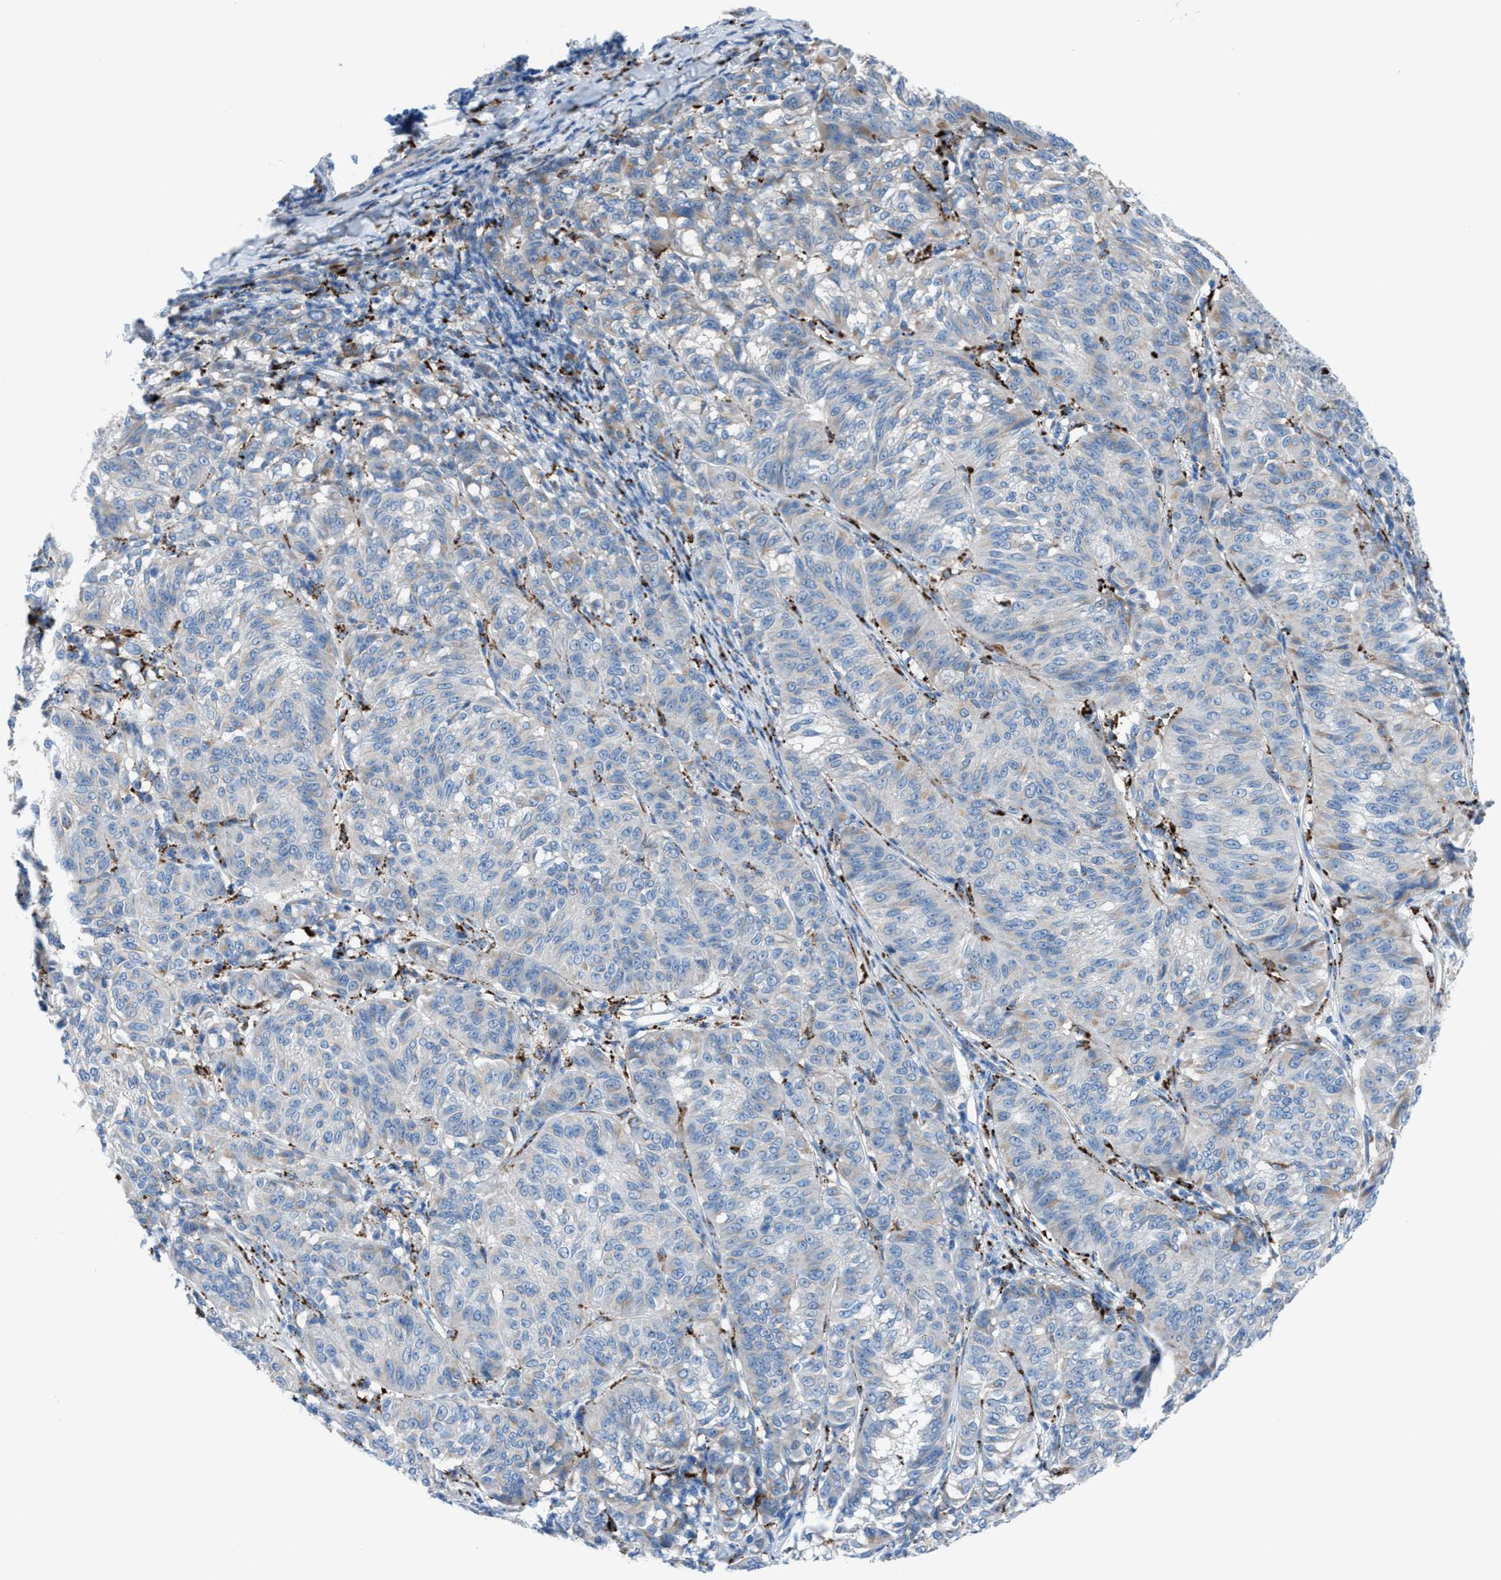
{"staining": {"intensity": "negative", "quantity": "none", "location": "none"}, "tissue": "melanoma", "cell_type": "Tumor cells", "image_type": "cancer", "snomed": [{"axis": "morphology", "description": "Malignant melanoma, NOS"}, {"axis": "topography", "description": "Skin"}], "caption": "Protein analysis of melanoma shows no significant expression in tumor cells. Brightfield microscopy of immunohistochemistry (IHC) stained with DAB (brown) and hematoxylin (blue), captured at high magnification.", "gene": "CD1B", "patient": {"sex": "female", "age": 72}}